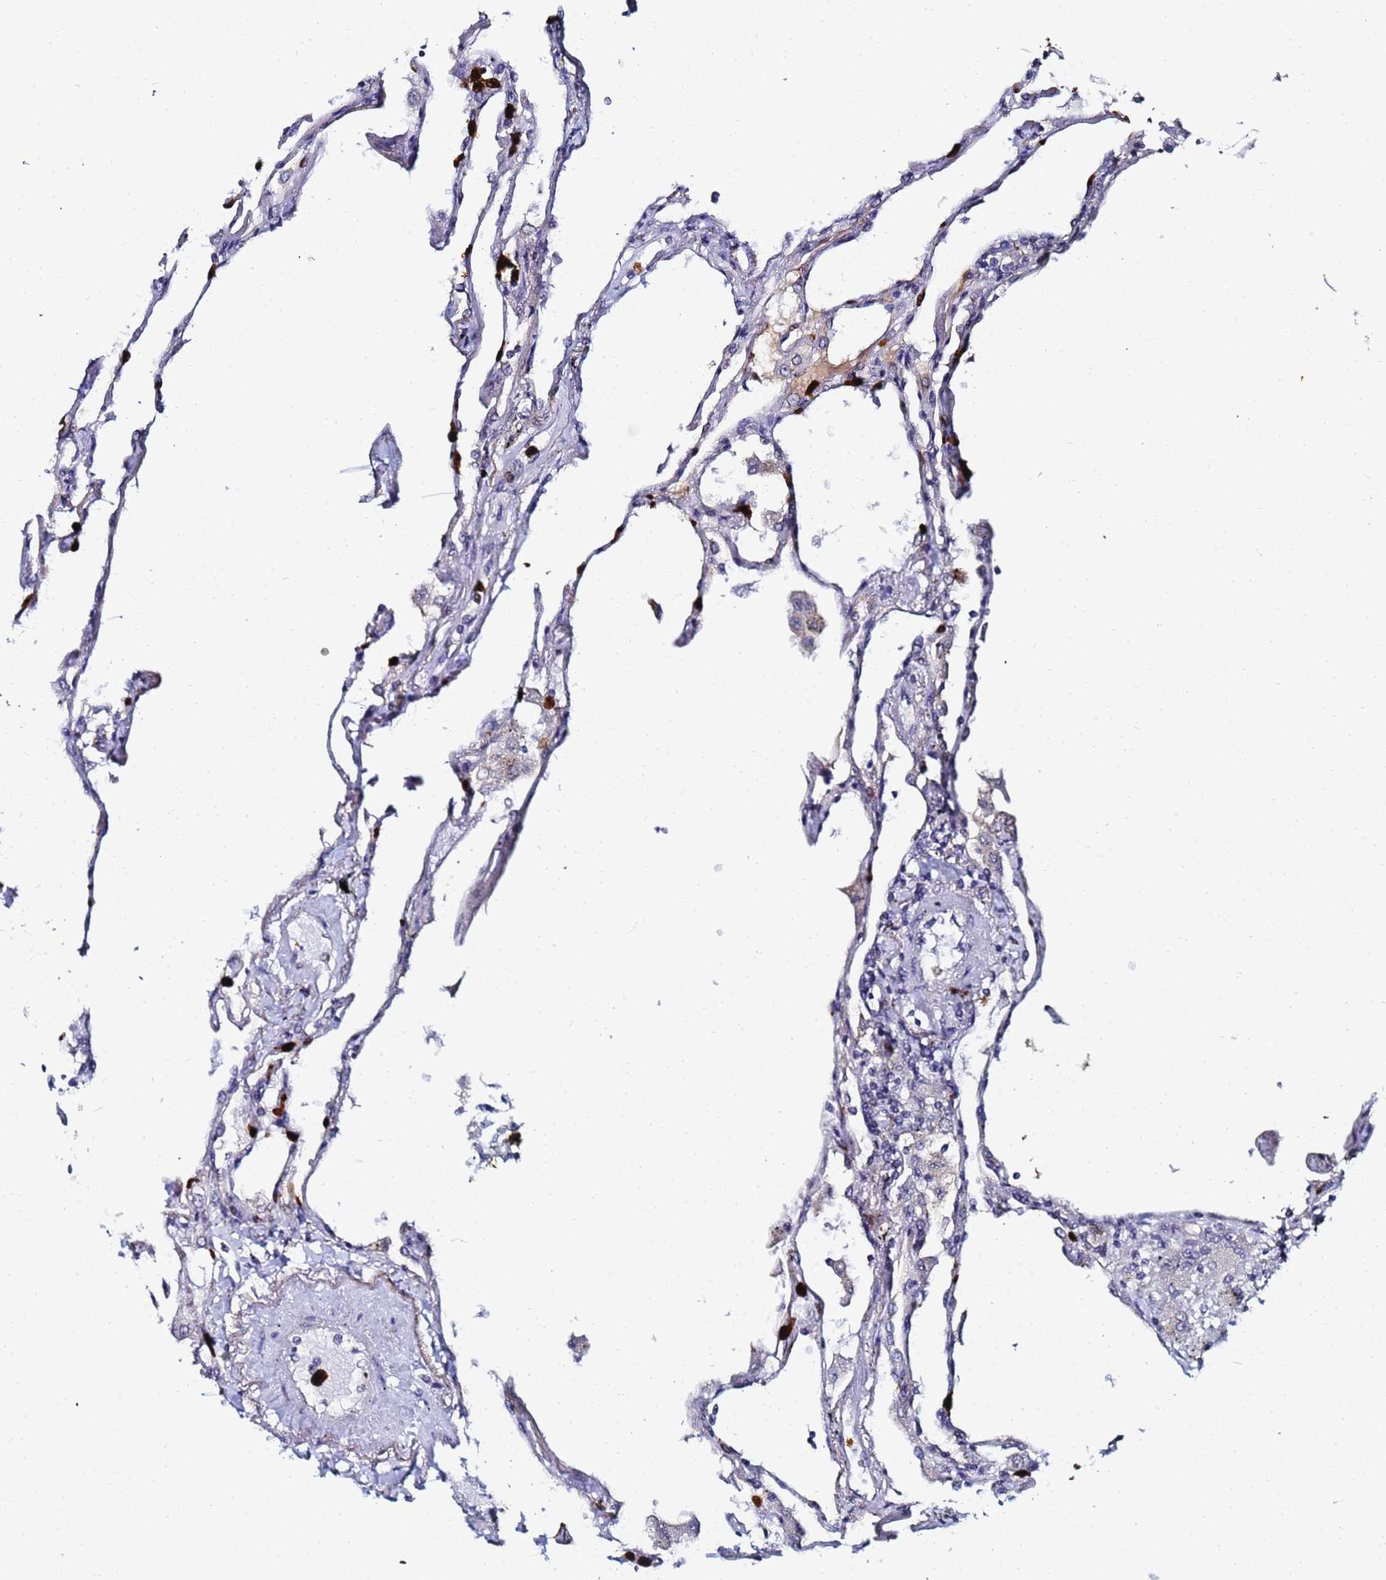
{"staining": {"intensity": "moderate", "quantity": "25%-75%", "location": "nuclear"}, "tissue": "lung", "cell_type": "Alveolar cells", "image_type": "normal", "snomed": [{"axis": "morphology", "description": "Normal tissue, NOS"}, {"axis": "topography", "description": "Lung"}], "caption": "A photomicrograph of lung stained for a protein displays moderate nuclear brown staining in alveolar cells. The staining is performed using DAB (3,3'-diaminobenzidine) brown chromogen to label protein expression. The nuclei are counter-stained blue using hematoxylin.", "gene": "MTCL1", "patient": {"sex": "female", "age": 67}}